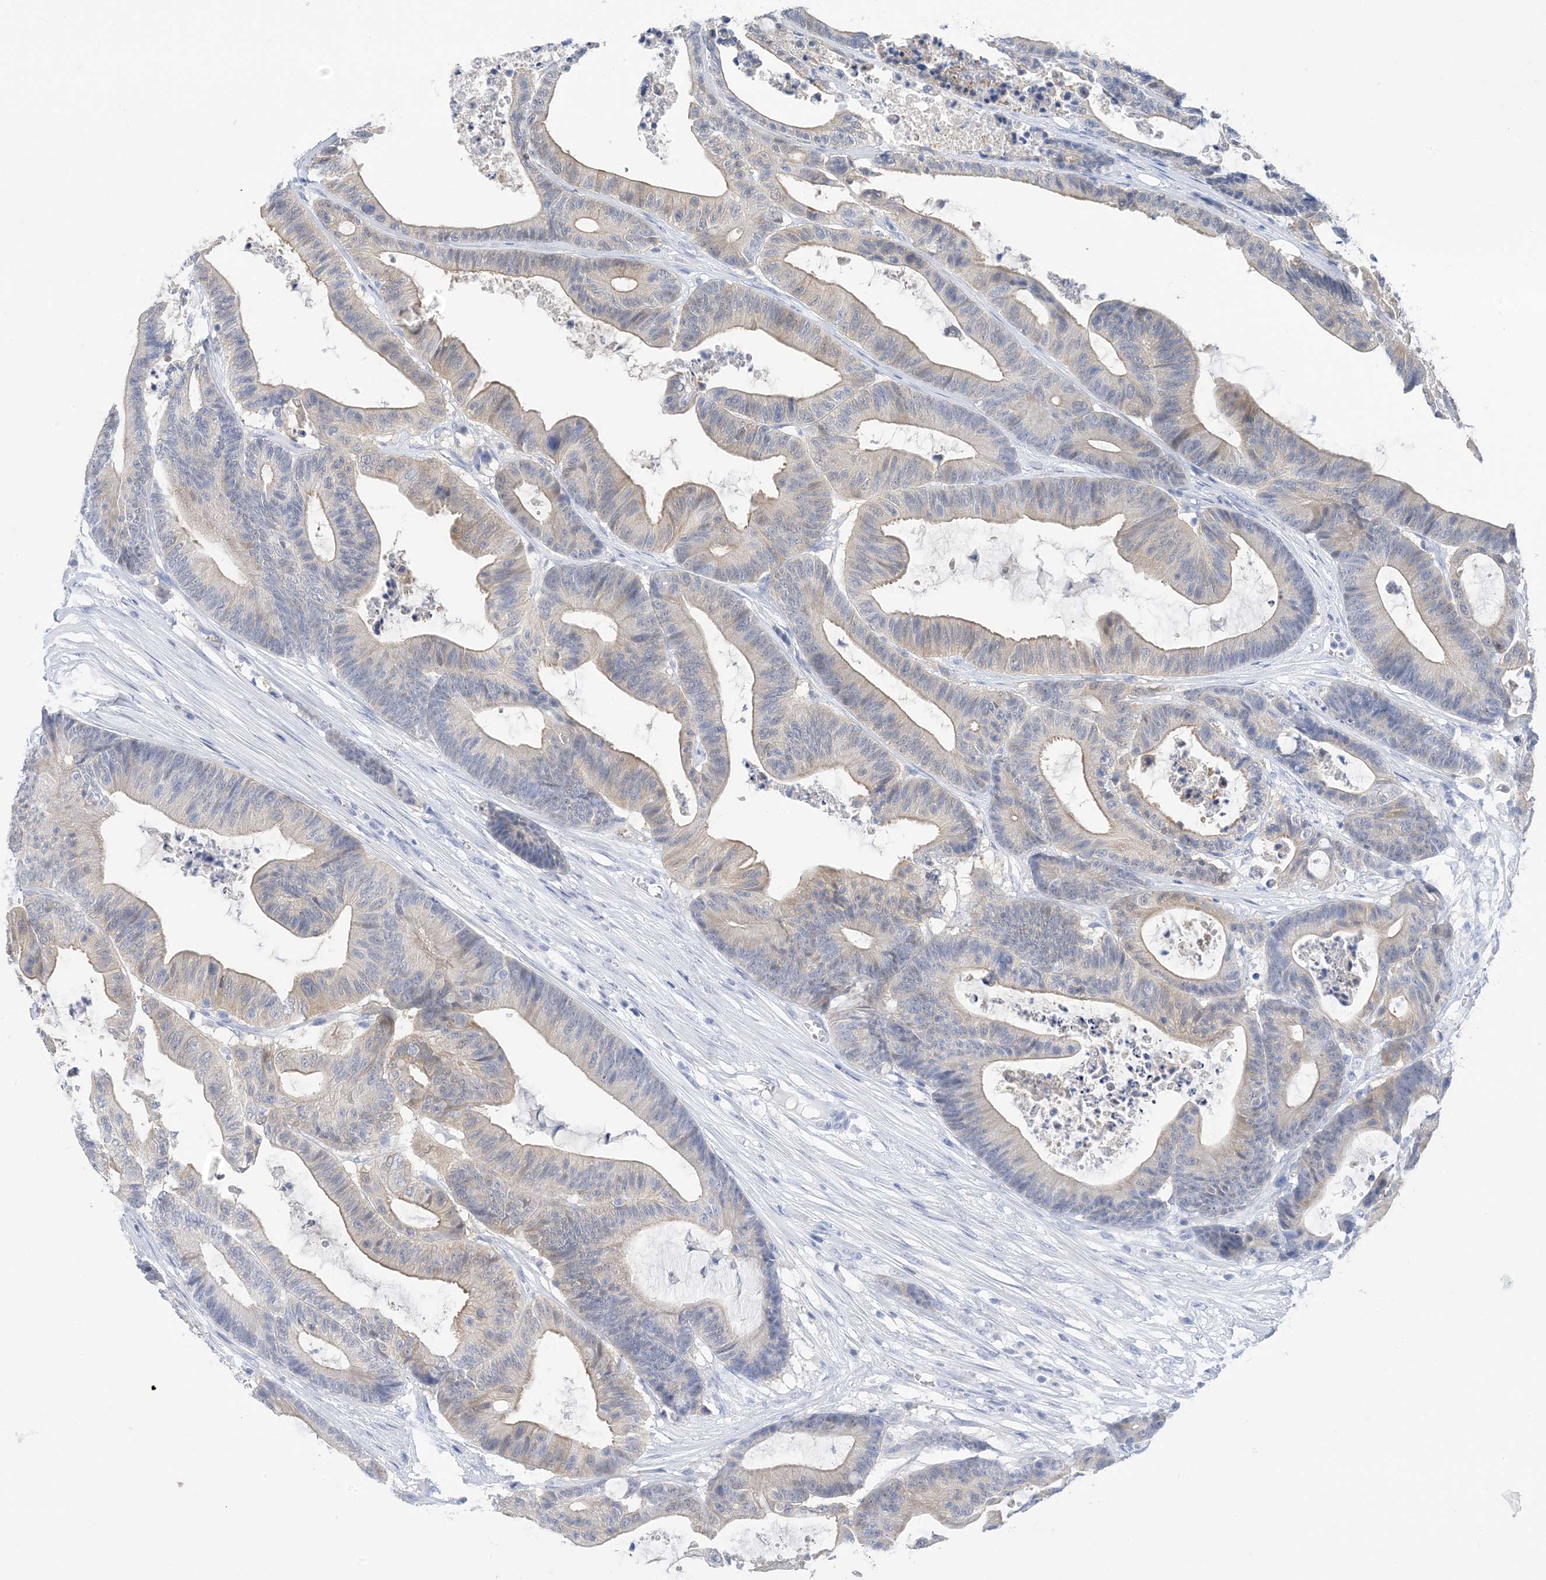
{"staining": {"intensity": "weak", "quantity": "25%-75%", "location": "cytoplasmic/membranous"}, "tissue": "colorectal cancer", "cell_type": "Tumor cells", "image_type": "cancer", "snomed": [{"axis": "morphology", "description": "Adenocarcinoma, NOS"}, {"axis": "topography", "description": "Colon"}], "caption": "IHC of colorectal cancer reveals low levels of weak cytoplasmic/membranous staining in about 25%-75% of tumor cells.", "gene": "SH3YL1", "patient": {"sex": "female", "age": 84}}